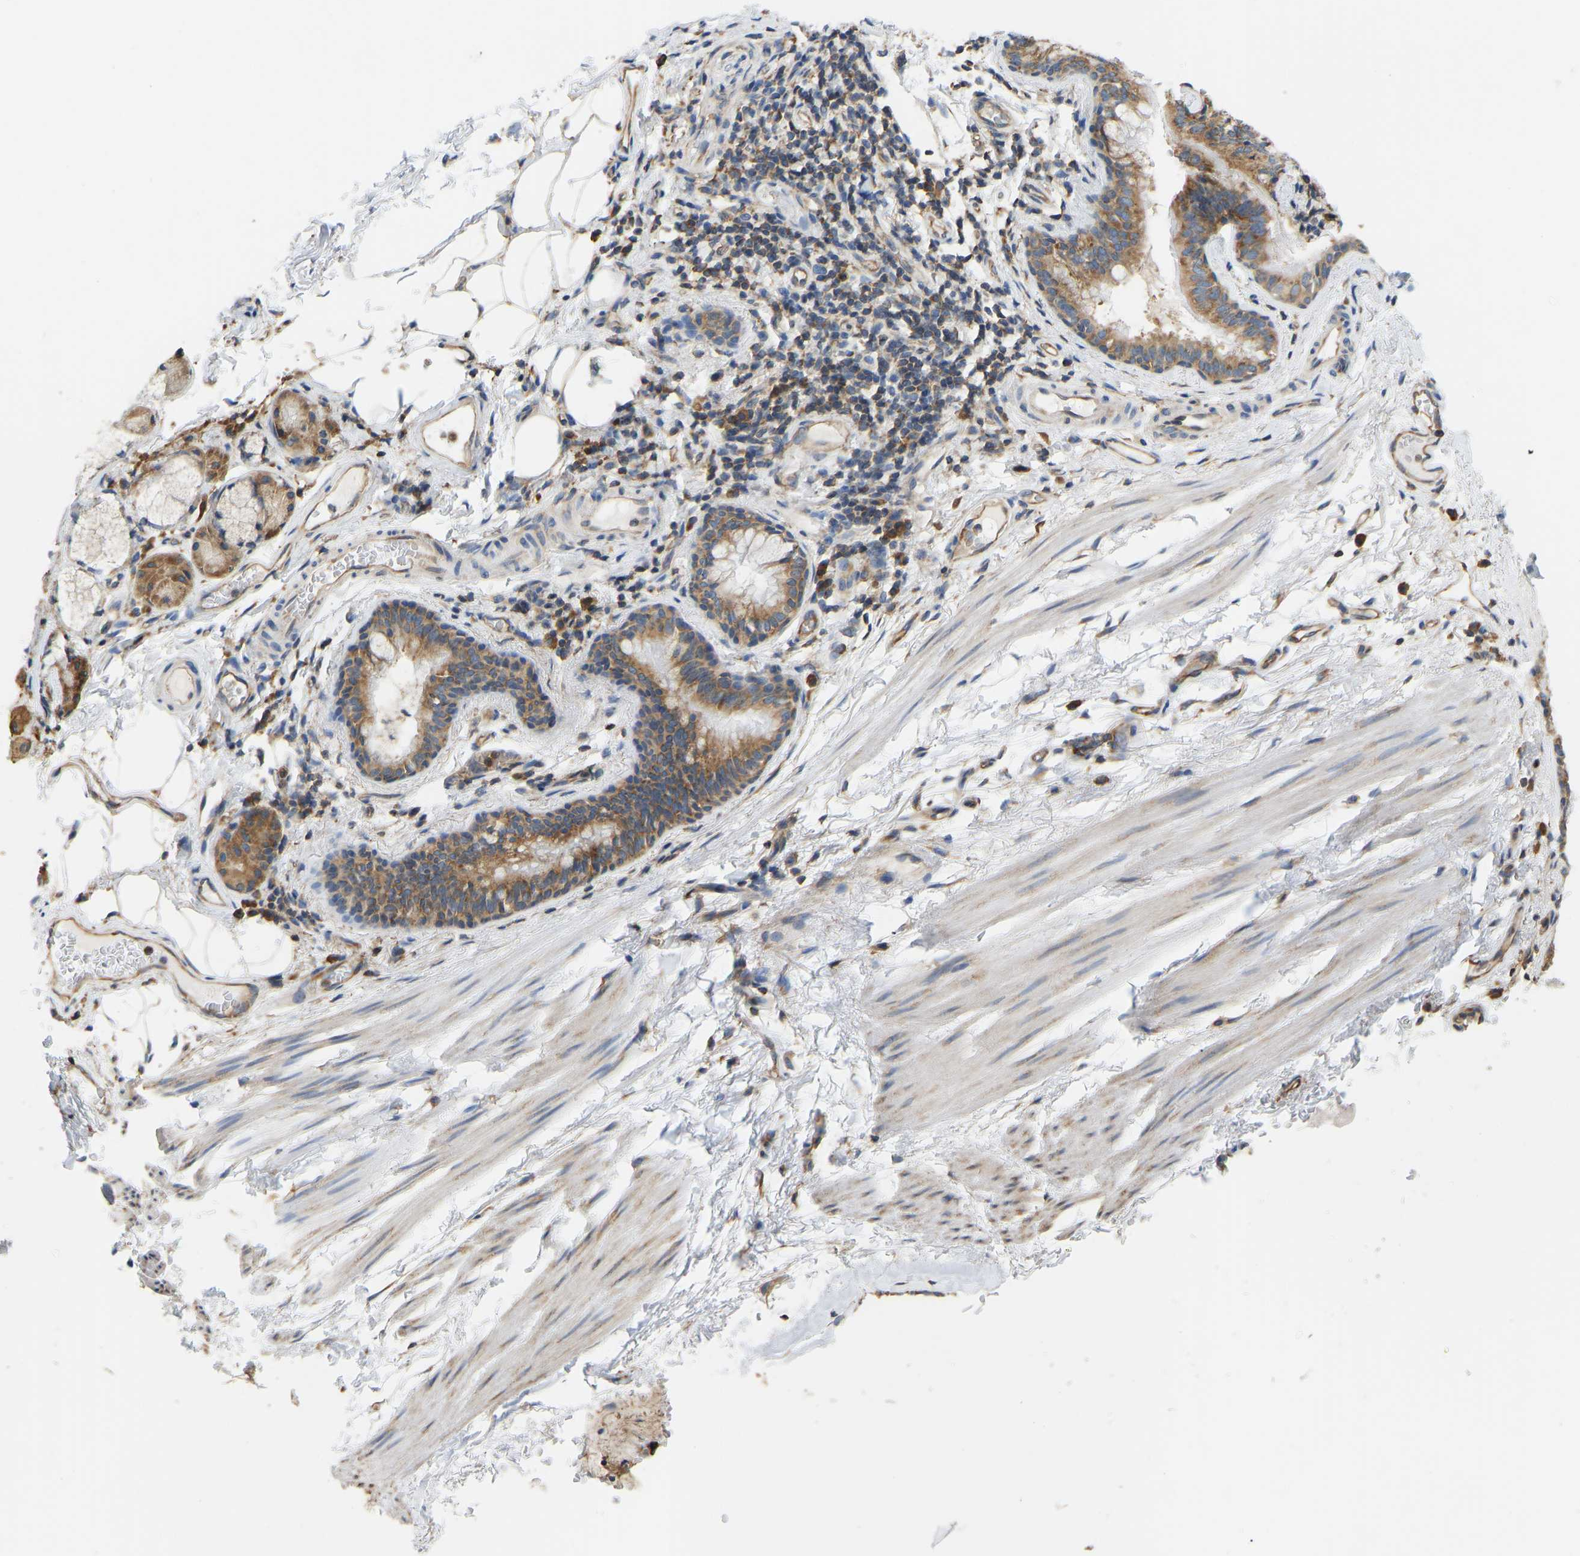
{"staining": {"intensity": "strong", "quantity": ">75%", "location": "cytoplasmic/membranous"}, "tissue": "bronchus", "cell_type": "Respiratory epithelial cells", "image_type": "normal", "snomed": [{"axis": "morphology", "description": "Normal tissue, NOS"}, {"axis": "topography", "description": "Cartilage tissue"}], "caption": "Respiratory epithelial cells demonstrate high levels of strong cytoplasmic/membranous expression in about >75% of cells in unremarkable bronchus.", "gene": "RPS6KB2", "patient": {"sex": "female", "age": 63}}